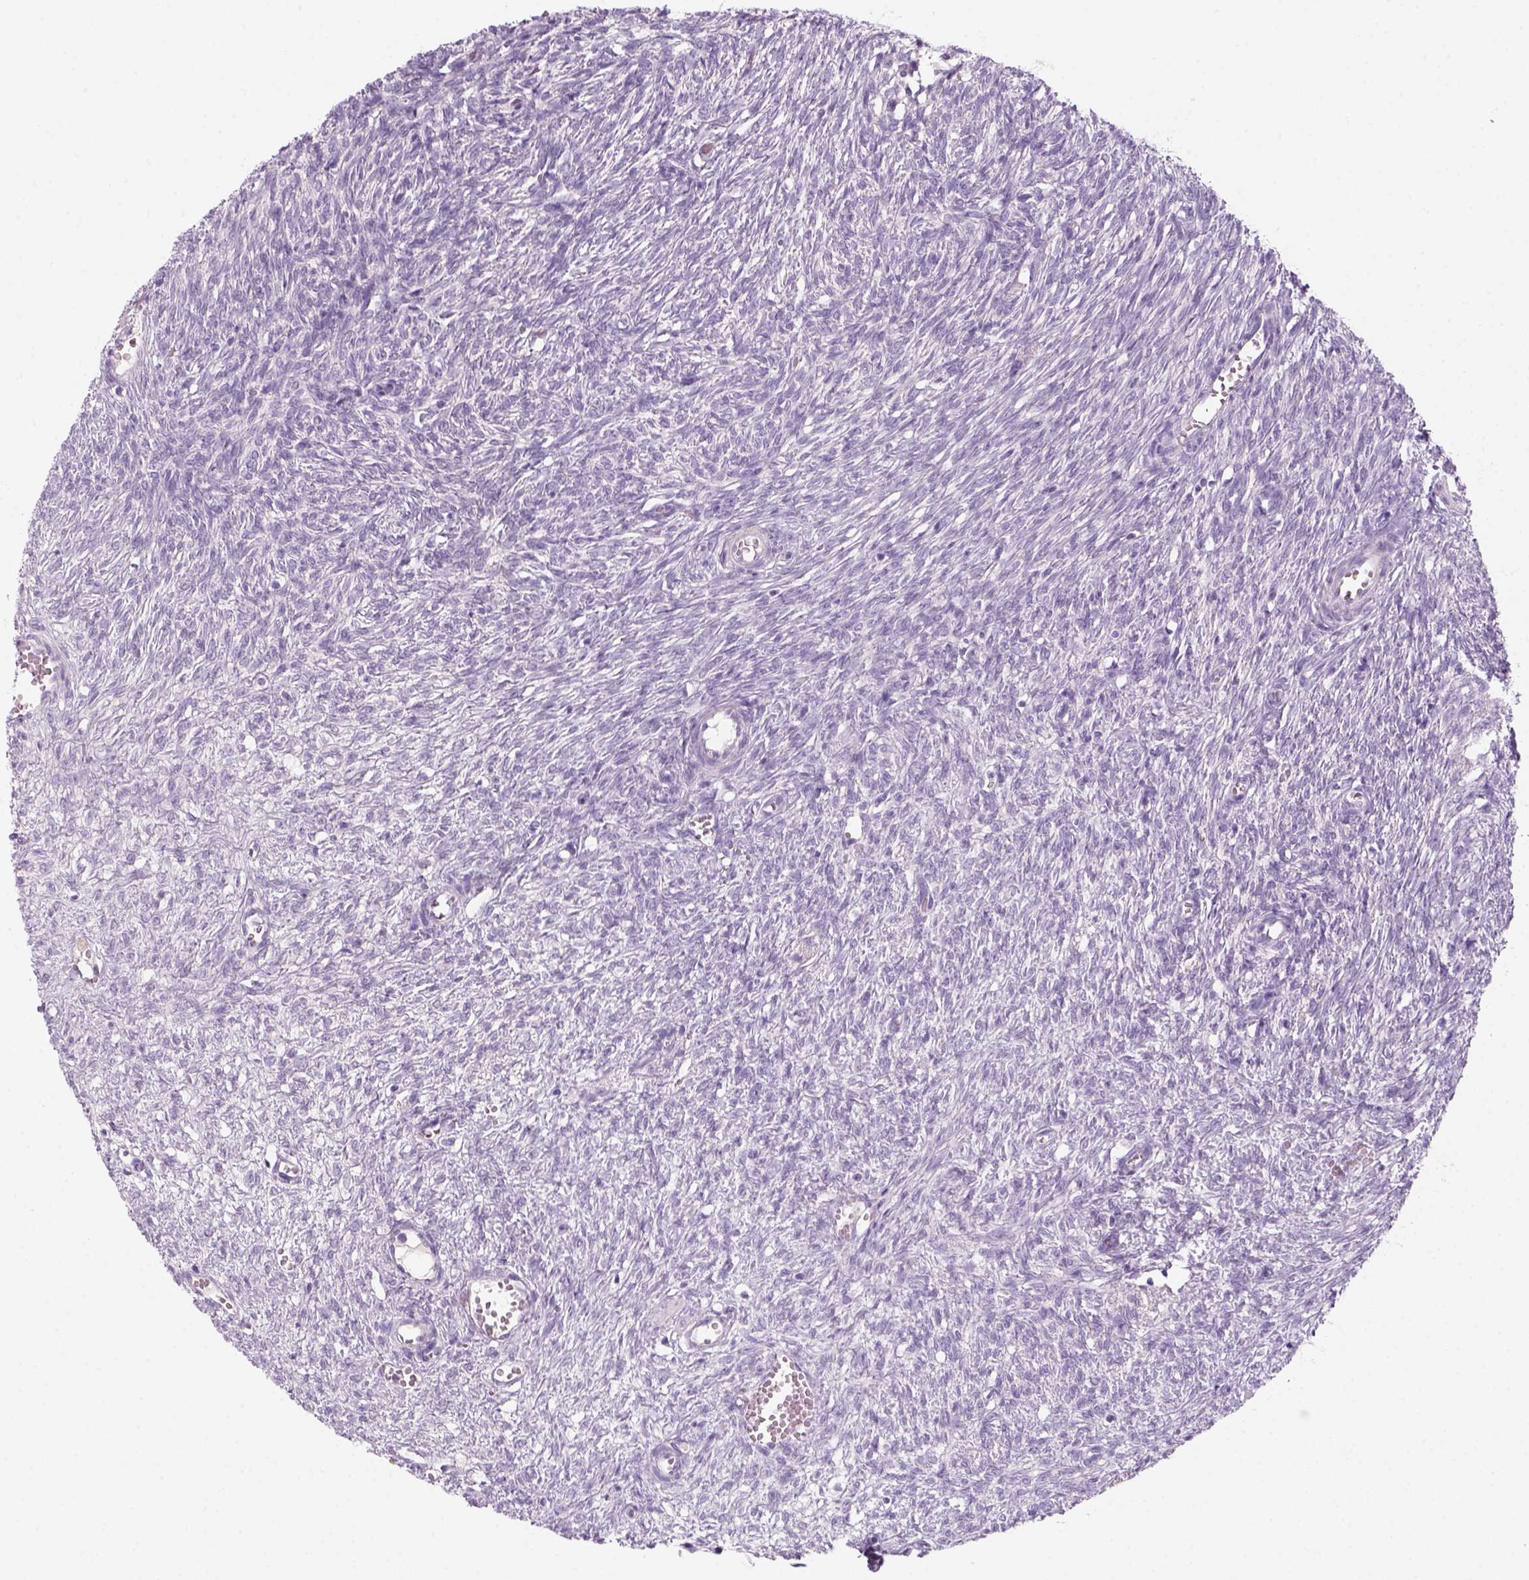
{"staining": {"intensity": "negative", "quantity": "none", "location": "none"}, "tissue": "ovary", "cell_type": "Follicle cells", "image_type": "normal", "snomed": [{"axis": "morphology", "description": "Normal tissue, NOS"}, {"axis": "topography", "description": "Ovary"}], "caption": "High magnification brightfield microscopy of unremarkable ovary stained with DAB (3,3'-diaminobenzidine) (brown) and counterstained with hematoxylin (blue): follicle cells show no significant staining.", "gene": "KRT25", "patient": {"sex": "female", "age": 46}}